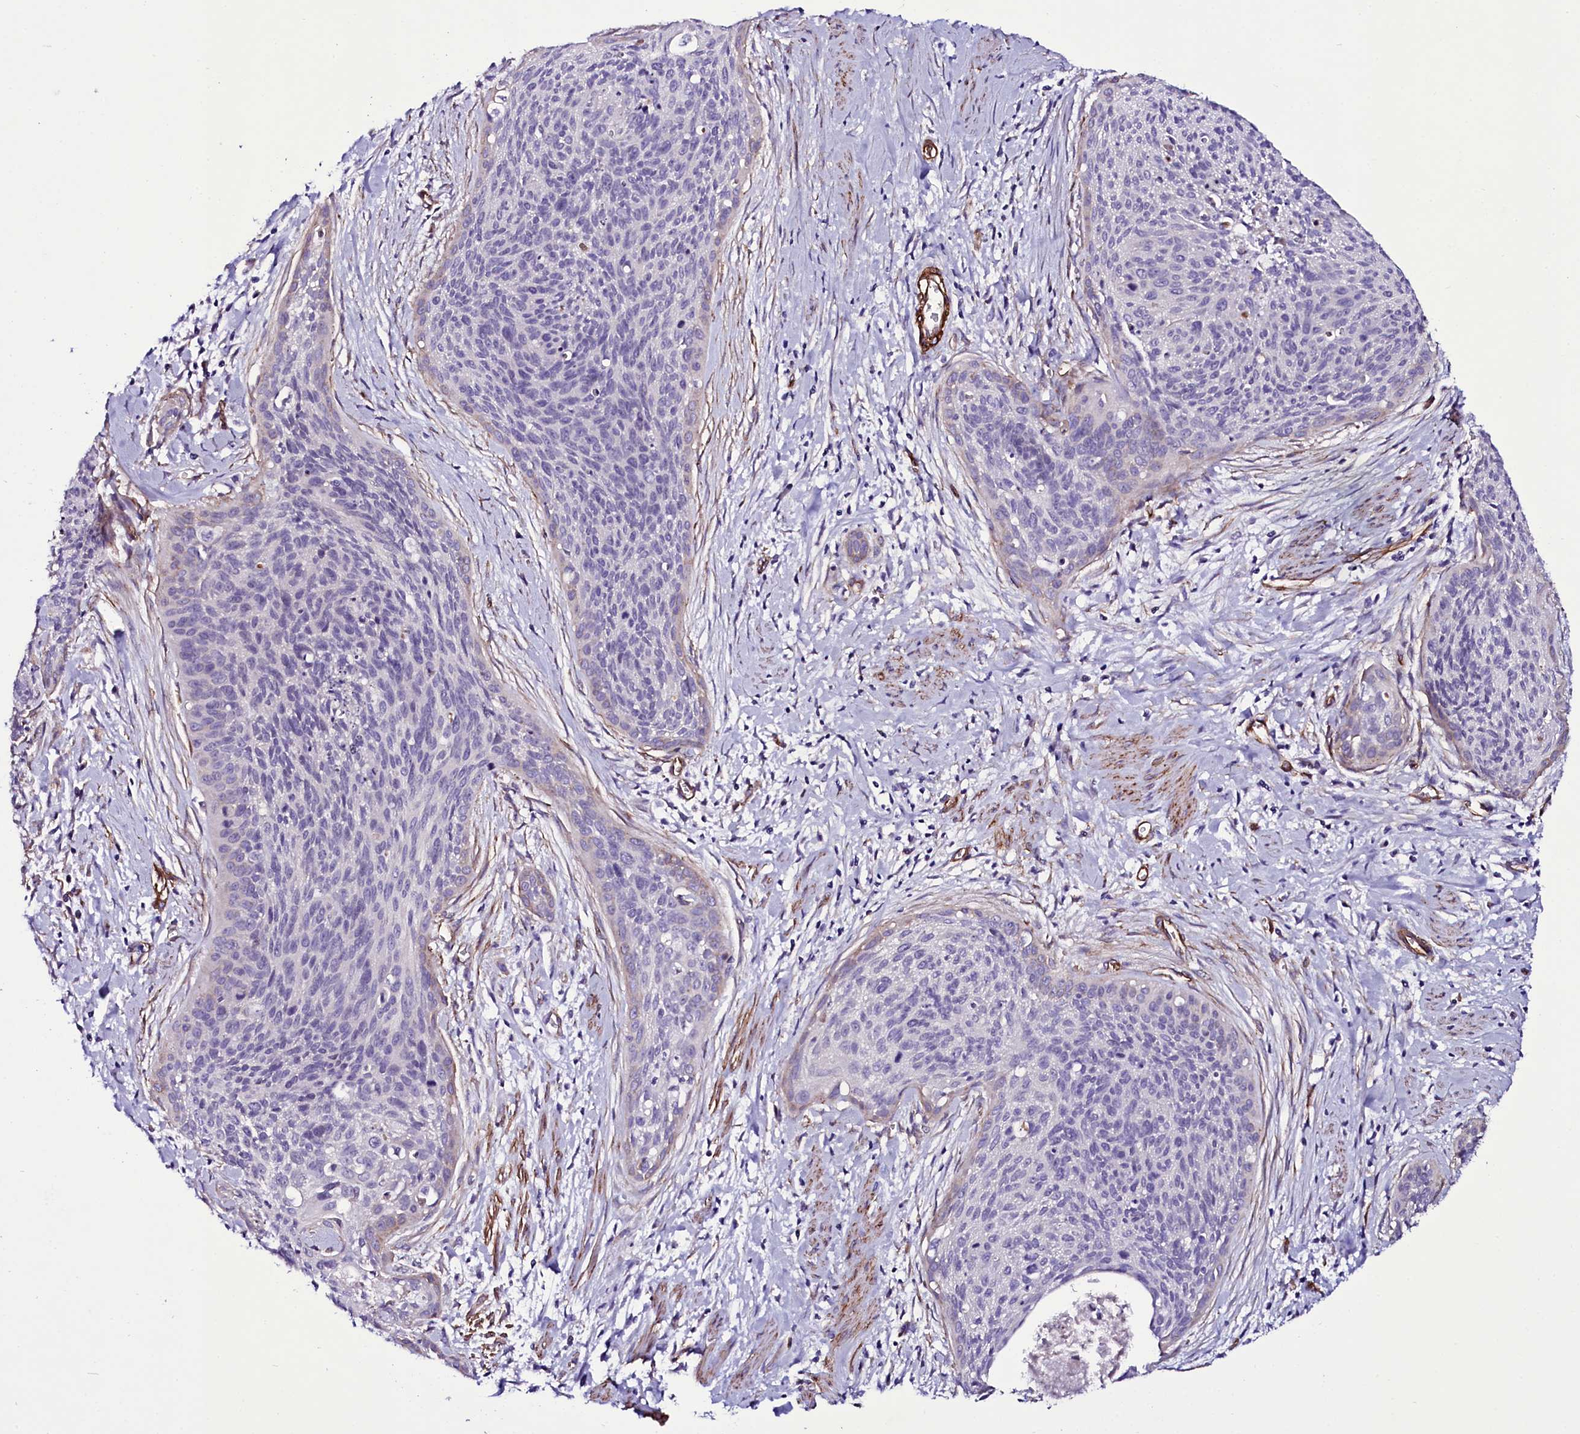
{"staining": {"intensity": "negative", "quantity": "none", "location": "none"}, "tissue": "cervical cancer", "cell_type": "Tumor cells", "image_type": "cancer", "snomed": [{"axis": "morphology", "description": "Squamous cell carcinoma, NOS"}, {"axis": "topography", "description": "Cervix"}], "caption": "Image shows no protein positivity in tumor cells of squamous cell carcinoma (cervical) tissue. (DAB IHC with hematoxylin counter stain).", "gene": "MEX3C", "patient": {"sex": "female", "age": 55}}